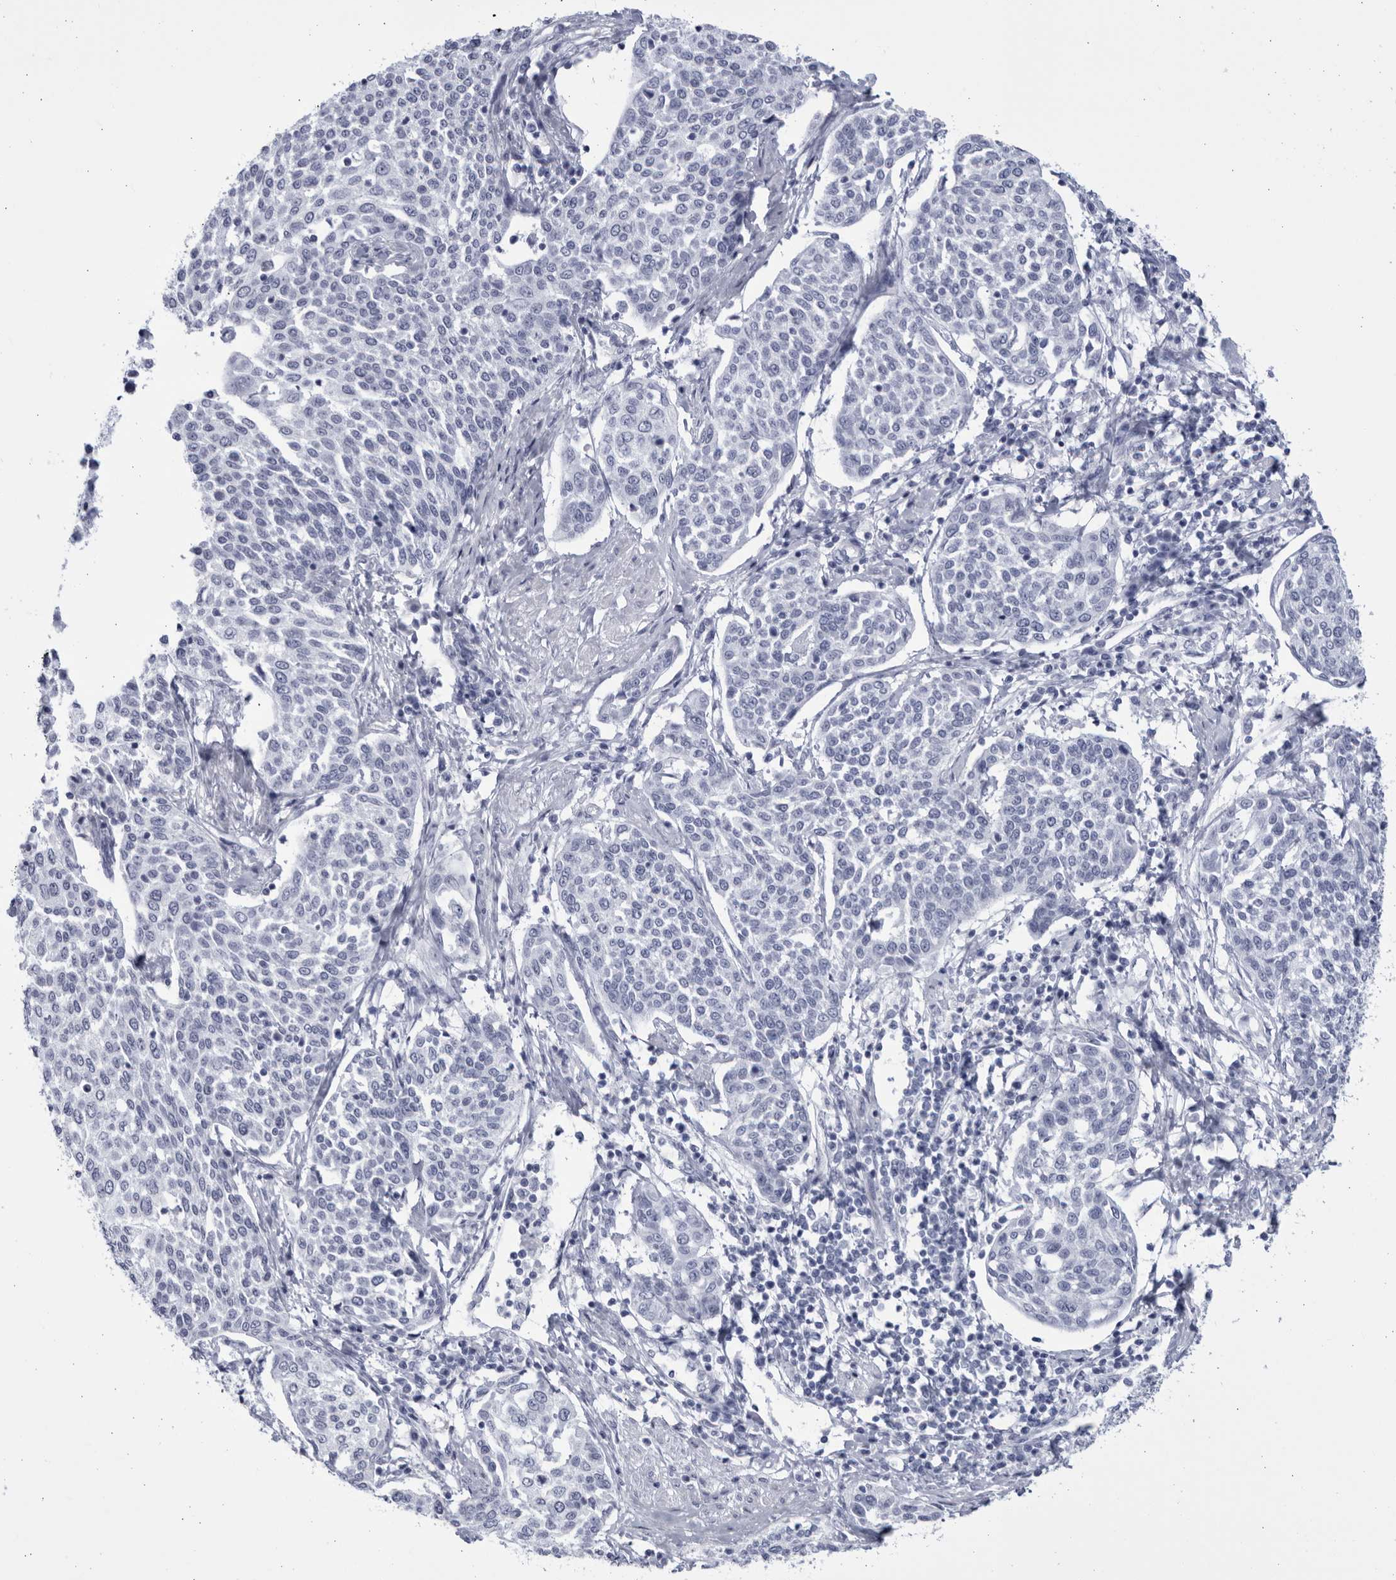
{"staining": {"intensity": "negative", "quantity": "none", "location": "none"}, "tissue": "cervical cancer", "cell_type": "Tumor cells", "image_type": "cancer", "snomed": [{"axis": "morphology", "description": "Squamous cell carcinoma, NOS"}, {"axis": "topography", "description": "Cervix"}], "caption": "Tumor cells are negative for brown protein staining in squamous cell carcinoma (cervical). (Immunohistochemistry, brightfield microscopy, high magnification).", "gene": "CCDC181", "patient": {"sex": "female", "age": 34}}